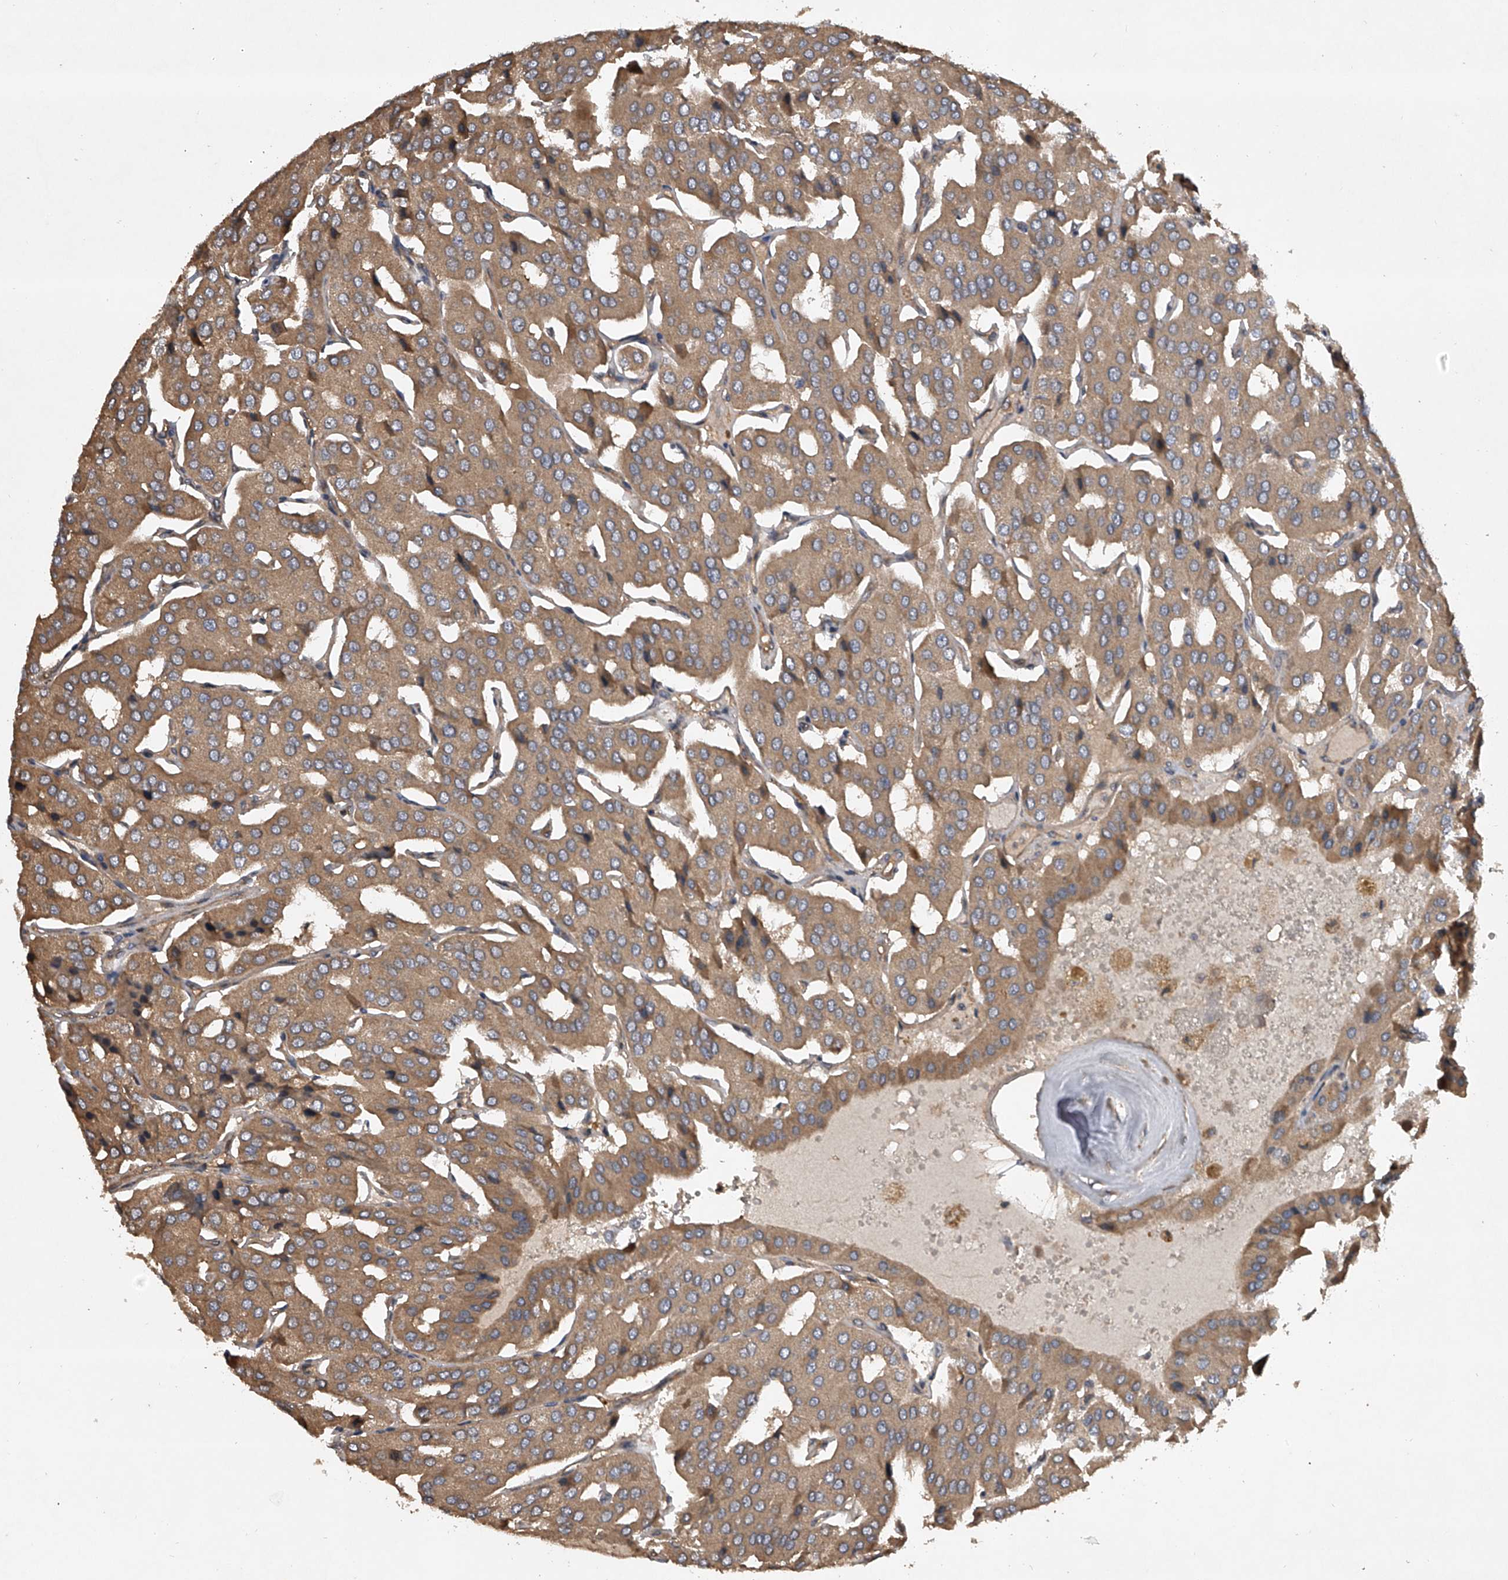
{"staining": {"intensity": "weak", "quantity": ">75%", "location": "cytoplasmic/membranous"}, "tissue": "parathyroid gland", "cell_type": "Glandular cells", "image_type": "normal", "snomed": [{"axis": "morphology", "description": "Normal tissue, NOS"}, {"axis": "morphology", "description": "Adenoma, NOS"}, {"axis": "topography", "description": "Parathyroid gland"}], "caption": "The micrograph demonstrates staining of unremarkable parathyroid gland, revealing weak cytoplasmic/membranous protein staining (brown color) within glandular cells.", "gene": "NFS1", "patient": {"sex": "female", "age": 86}}